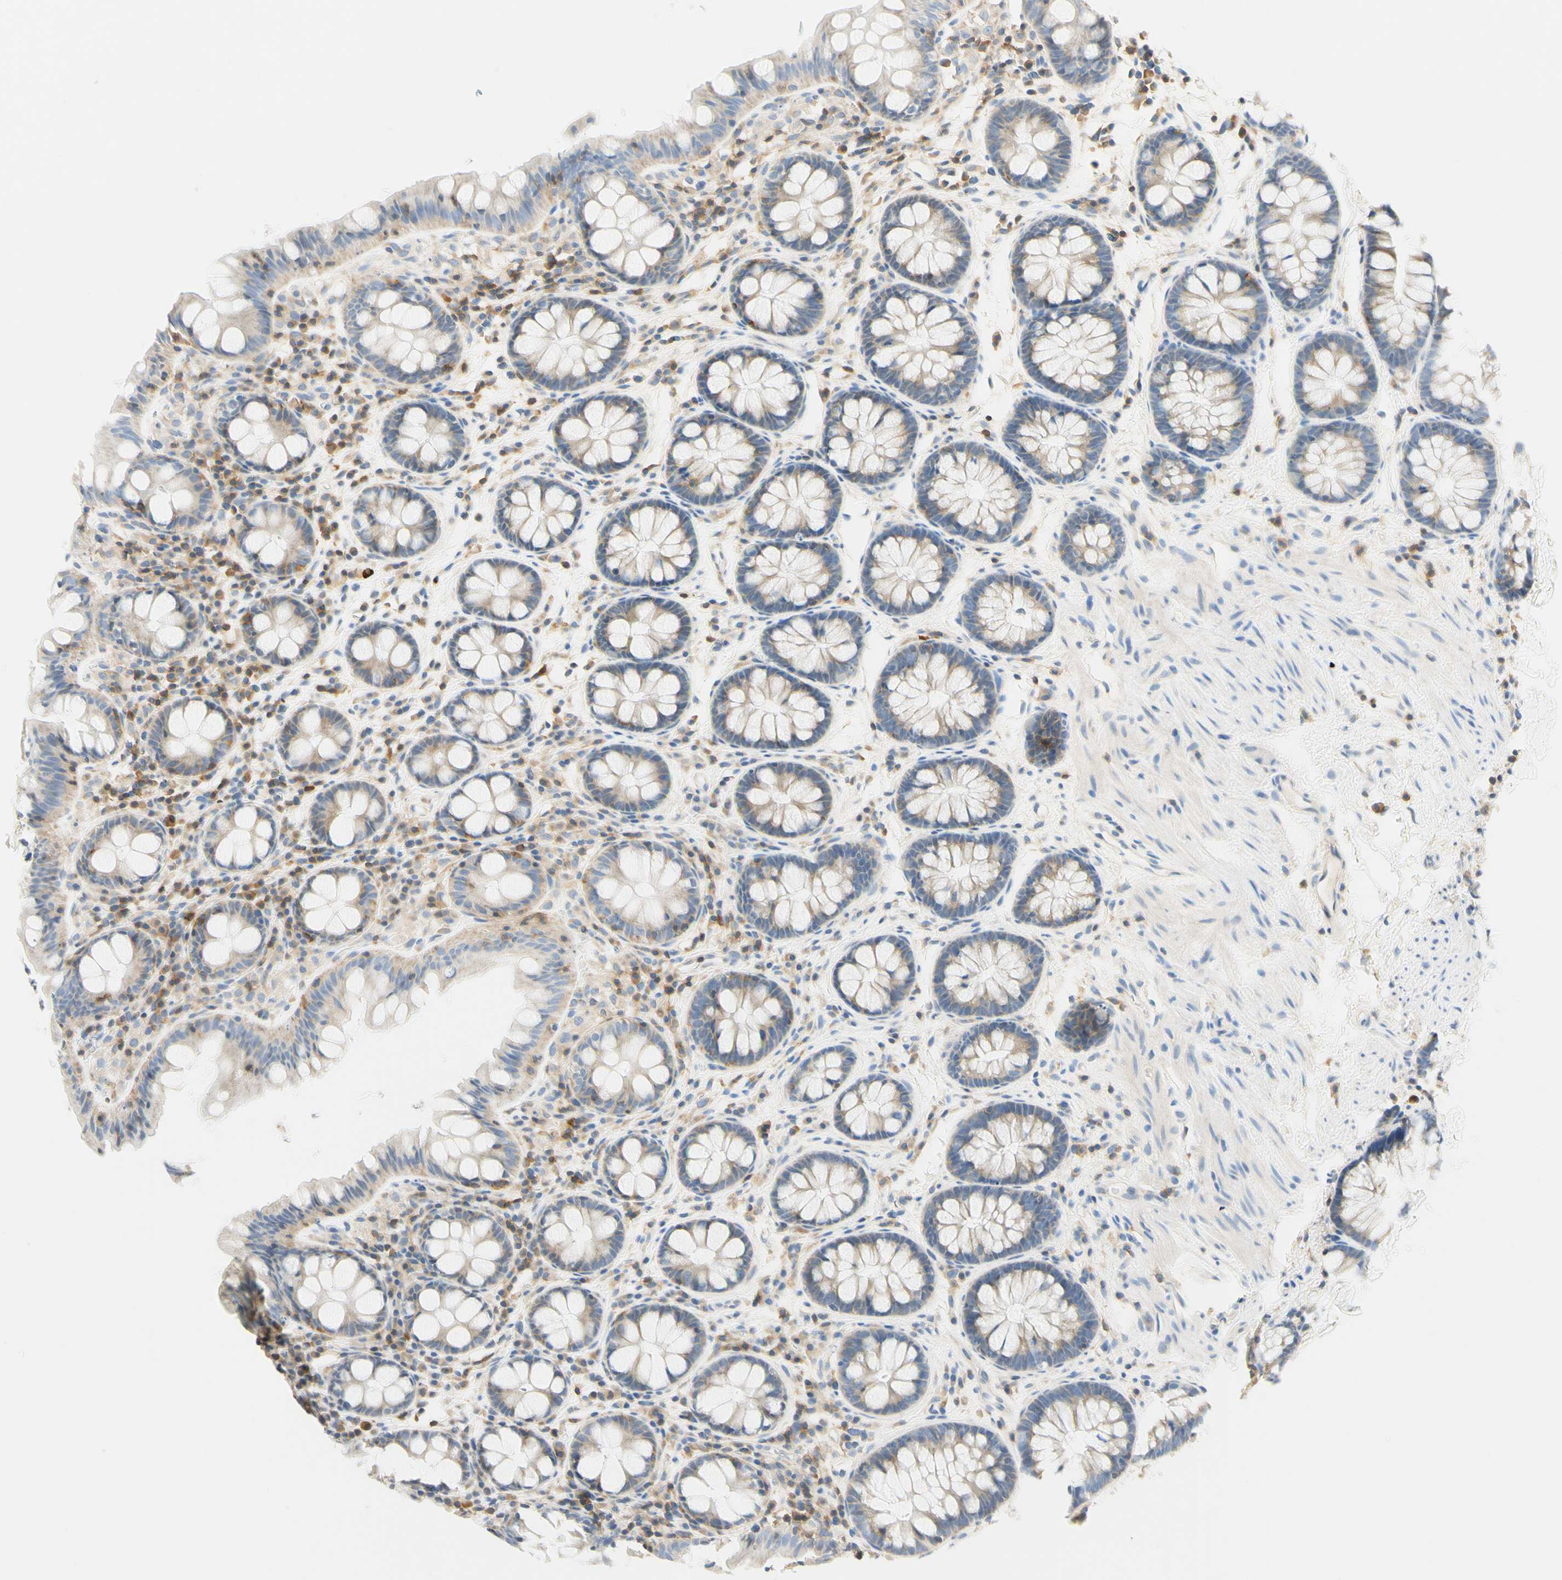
{"staining": {"intensity": "weak", "quantity": "25%-75%", "location": "cytoplasmic/membranous"}, "tissue": "colon", "cell_type": "Endothelial cells", "image_type": "normal", "snomed": [{"axis": "morphology", "description": "Normal tissue, NOS"}, {"axis": "topography", "description": "Colon"}], "caption": "Immunohistochemistry image of unremarkable colon: colon stained using immunohistochemistry exhibits low levels of weak protein expression localized specifically in the cytoplasmic/membranous of endothelial cells, appearing as a cytoplasmic/membranous brown color.", "gene": "LAT", "patient": {"sex": "female", "age": 80}}